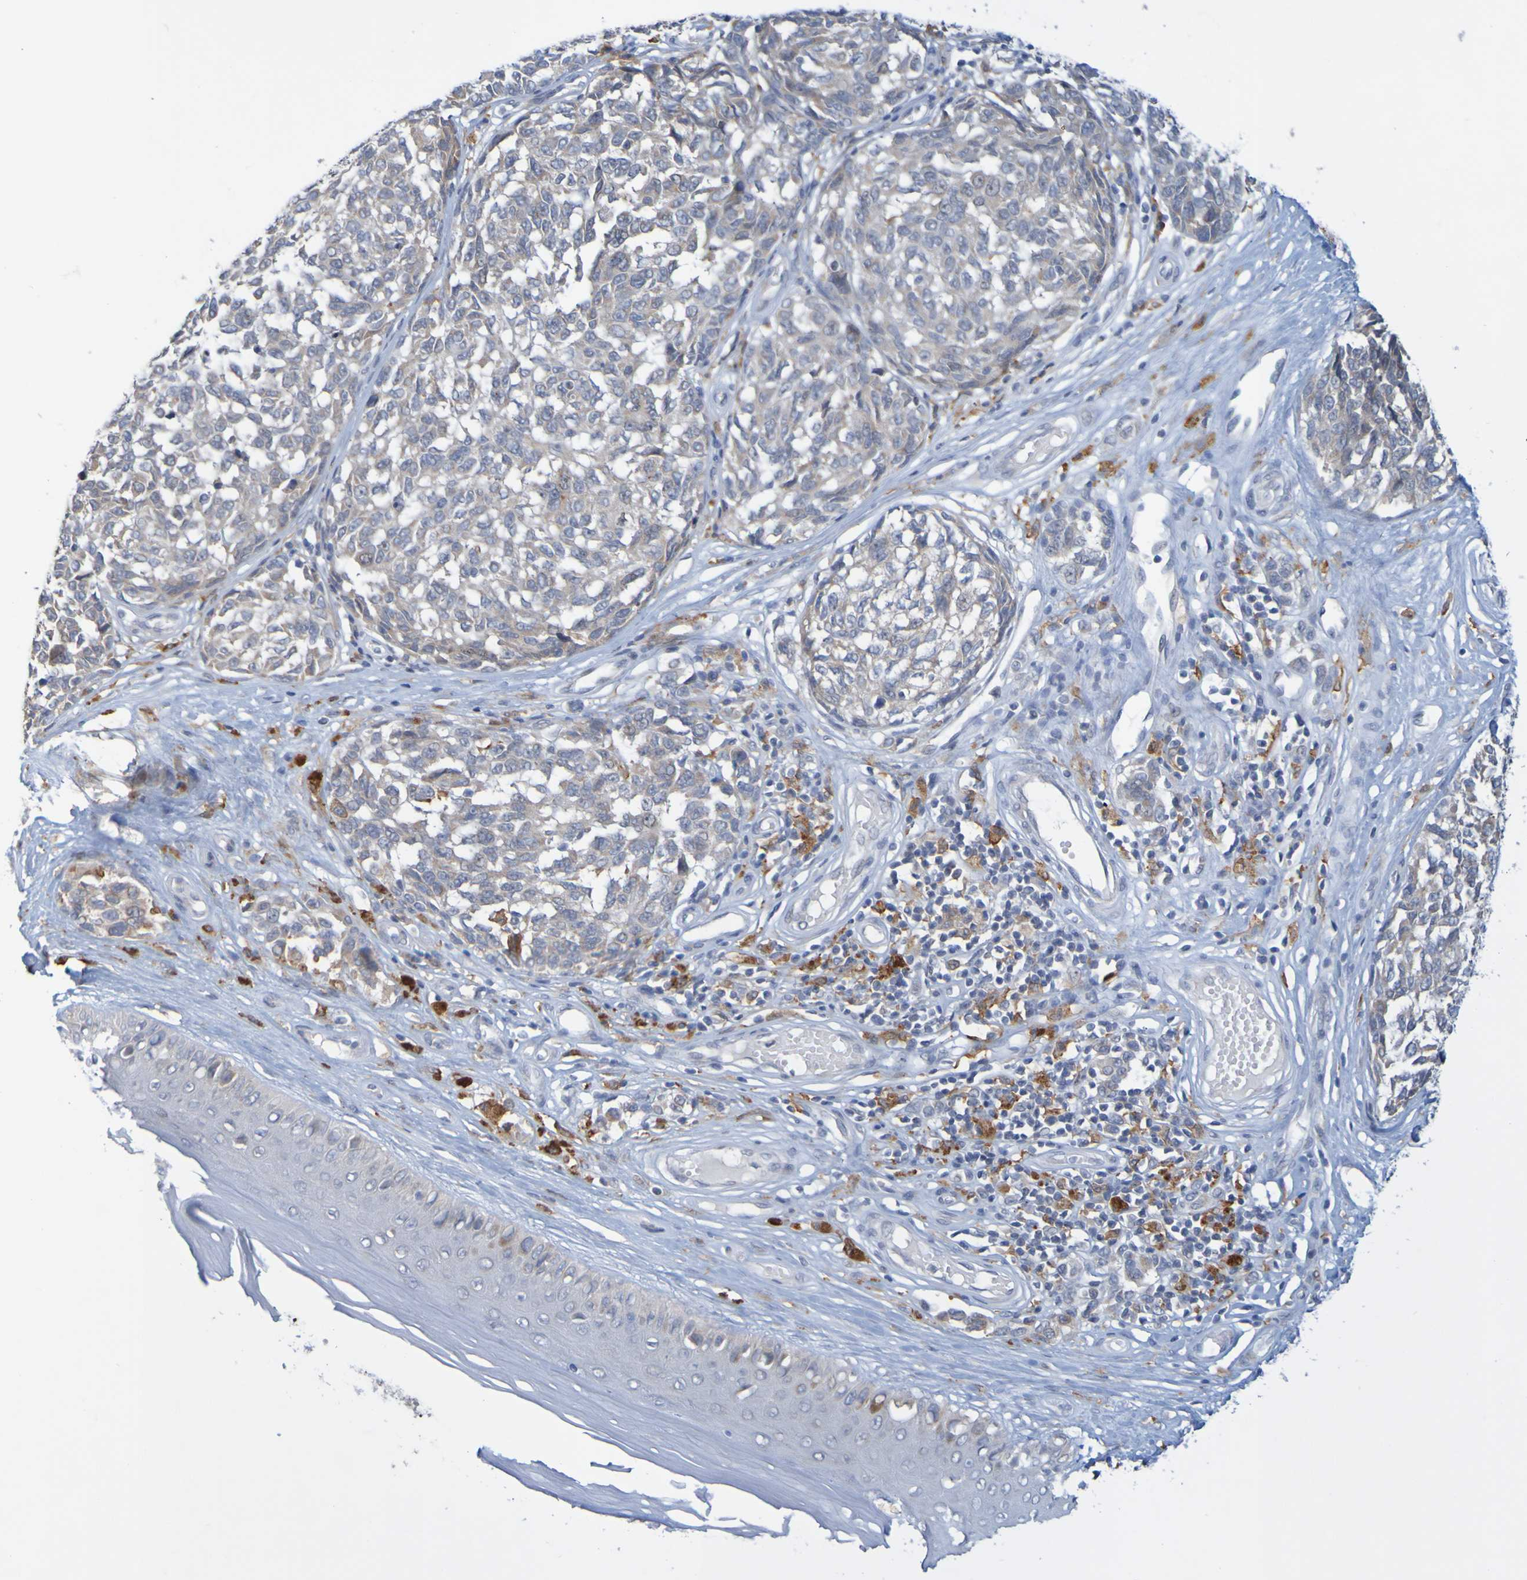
{"staining": {"intensity": "weak", "quantity": "25%-75%", "location": "cytoplasmic/membranous"}, "tissue": "melanoma", "cell_type": "Tumor cells", "image_type": "cancer", "snomed": [{"axis": "morphology", "description": "Malignant melanoma, NOS"}, {"axis": "topography", "description": "Skin"}], "caption": "This is an image of immunohistochemistry (IHC) staining of malignant melanoma, which shows weak staining in the cytoplasmic/membranous of tumor cells.", "gene": "LILRB5", "patient": {"sex": "female", "age": 64}}